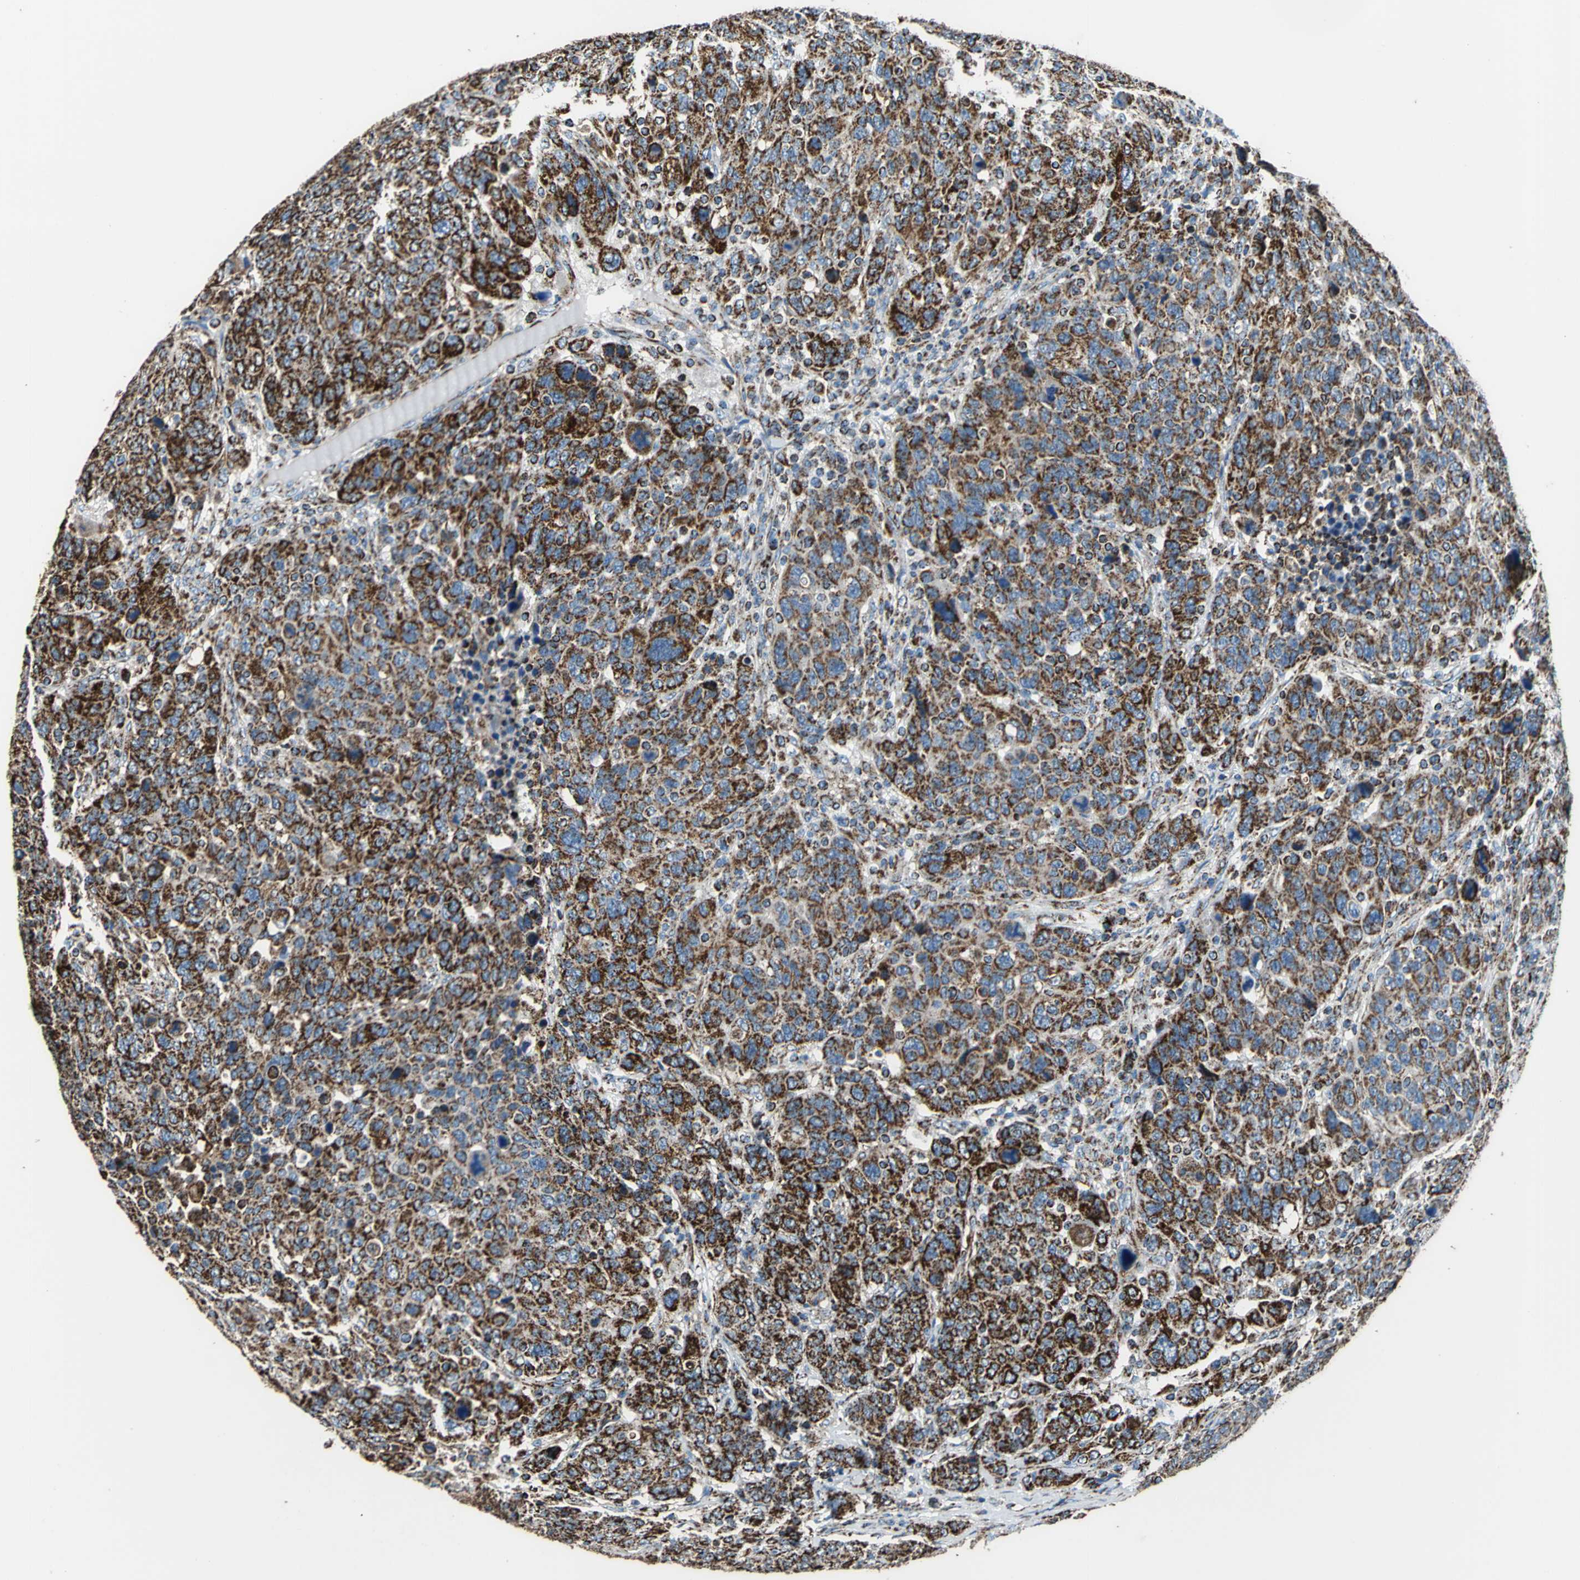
{"staining": {"intensity": "strong", "quantity": ">75%", "location": "cytoplasmic/membranous"}, "tissue": "breast cancer", "cell_type": "Tumor cells", "image_type": "cancer", "snomed": [{"axis": "morphology", "description": "Duct carcinoma"}, {"axis": "topography", "description": "Breast"}], "caption": "The image displays a brown stain indicating the presence of a protein in the cytoplasmic/membranous of tumor cells in breast cancer.", "gene": "ECH1", "patient": {"sex": "female", "age": 37}}